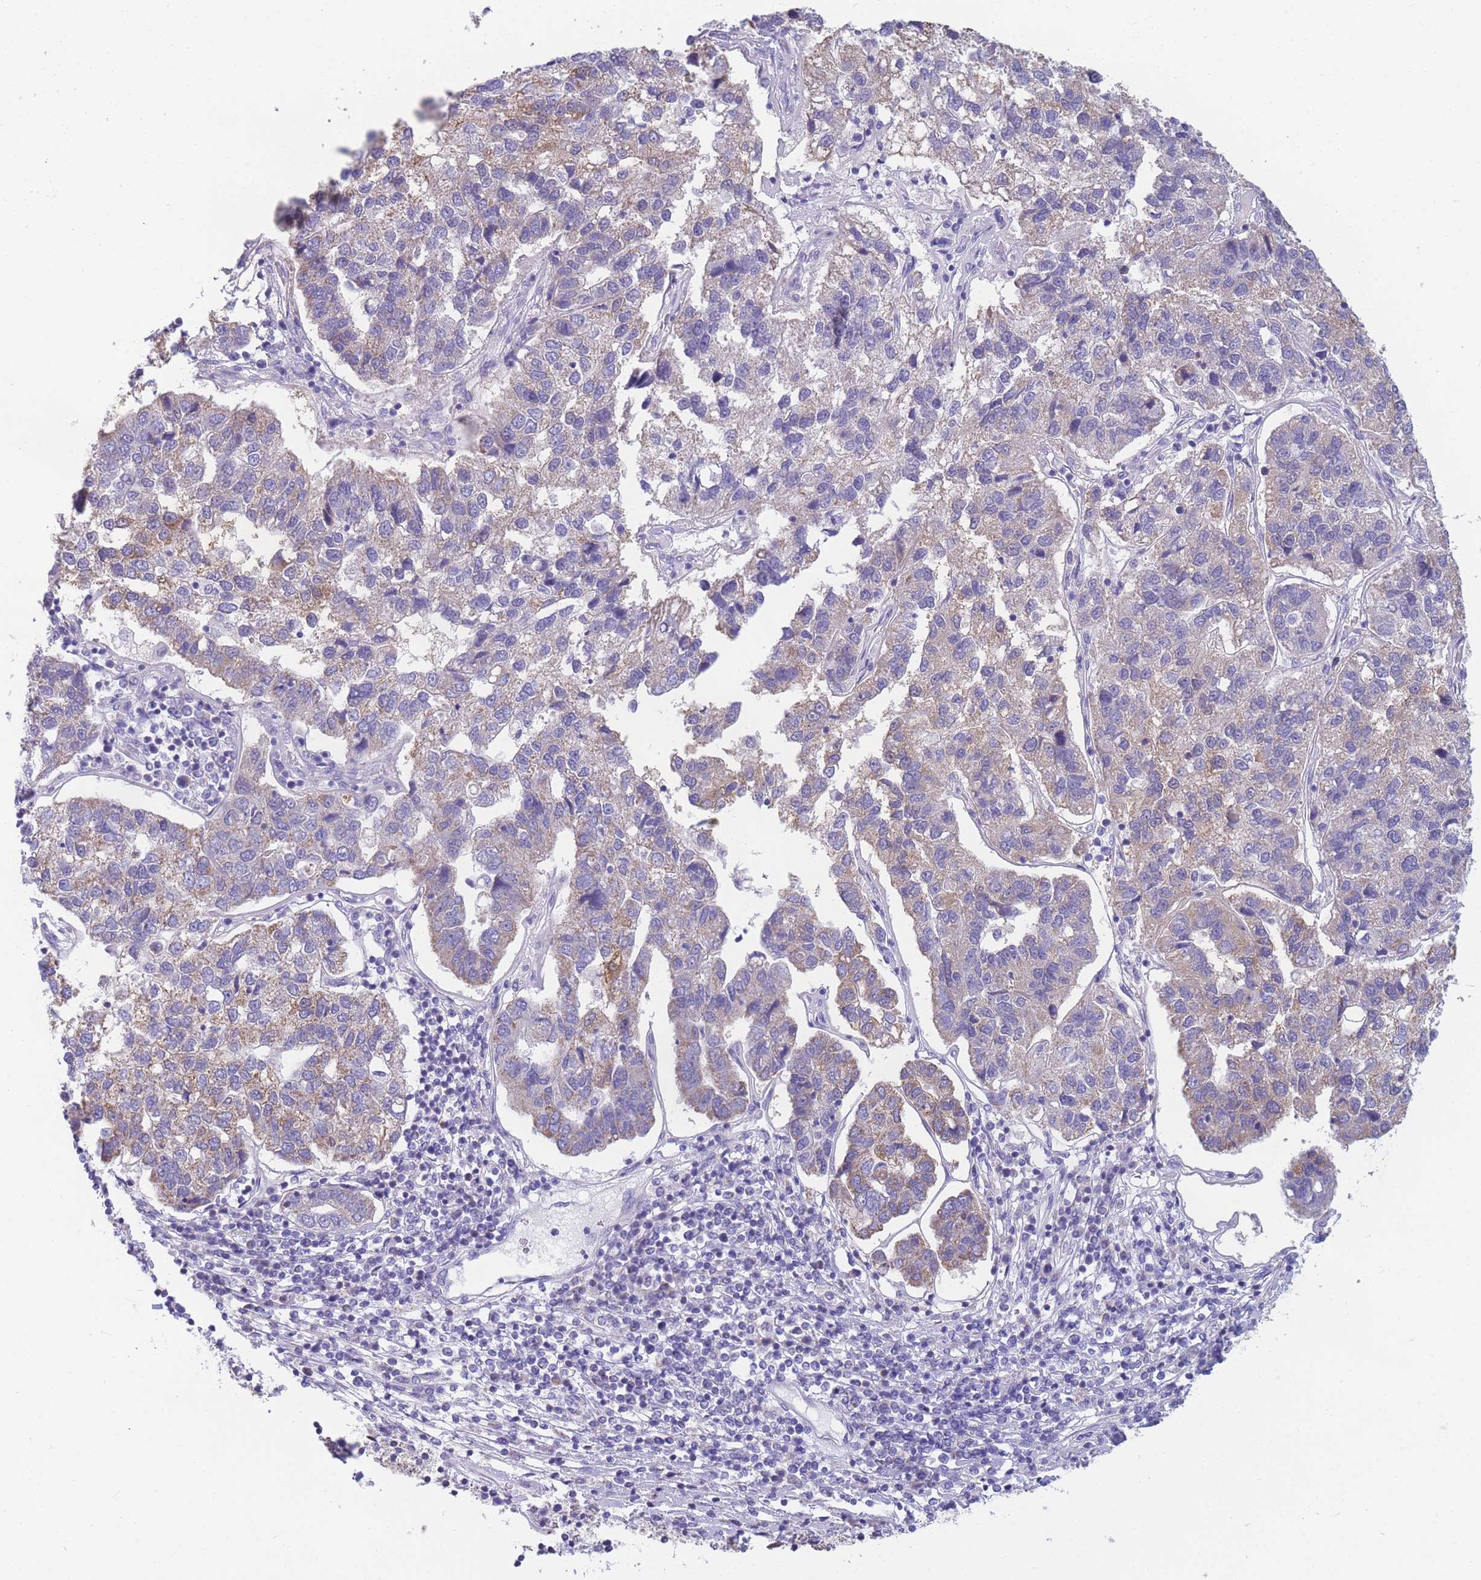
{"staining": {"intensity": "weak", "quantity": "<25%", "location": "cytoplasmic/membranous"}, "tissue": "pancreatic cancer", "cell_type": "Tumor cells", "image_type": "cancer", "snomed": [{"axis": "morphology", "description": "Adenocarcinoma, NOS"}, {"axis": "topography", "description": "Pancreas"}], "caption": "High magnification brightfield microscopy of pancreatic adenocarcinoma stained with DAB (3,3'-diaminobenzidine) (brown) and counterstained with hematoxylin (blue): tumor cells show no significant positivity.", "gene": "DHRS11", "patient": {"sex": "female", "age": 61}}